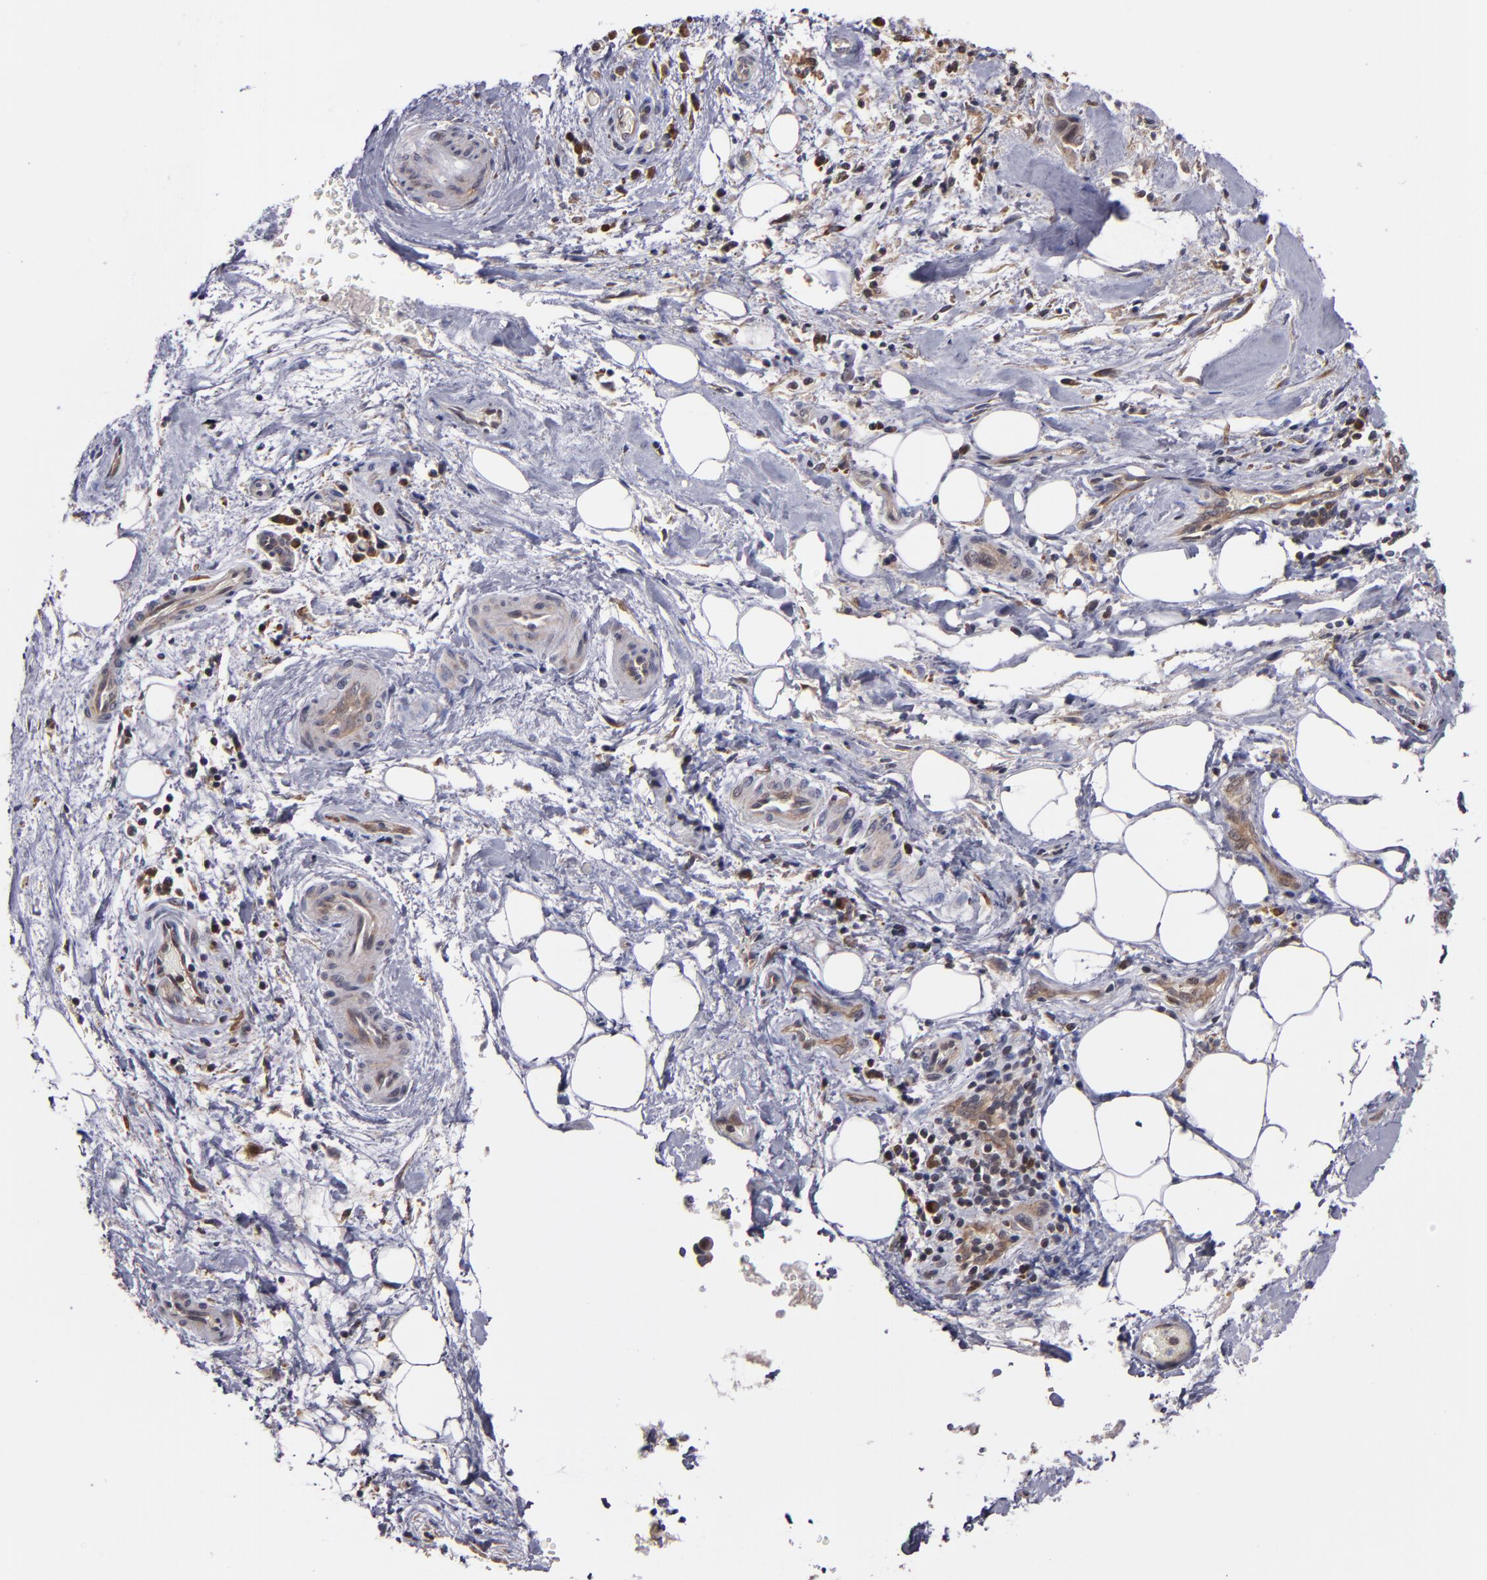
{"staining": {"intensity": "weak", "quantity": ">75%", "location": "cytoplasmic/membranous"}, "tissue": "liver cancer", "cell_type": "Tumor cells", "image_type": "cancer", "snomed": [{"axis": "morphology", "description": "Cholangiocarcinoma"}, {"axis": "topography", "description": "Liver"}], "caption": "Liver cancer (cholangiocarcinoma) stained for a protein (brown) exhibits weak cytoplasmic/membranous positive positivity in approximately >75% of tumor cells.", "gene": "CASP1", "patient": {"sex": "male", "age": 58}}